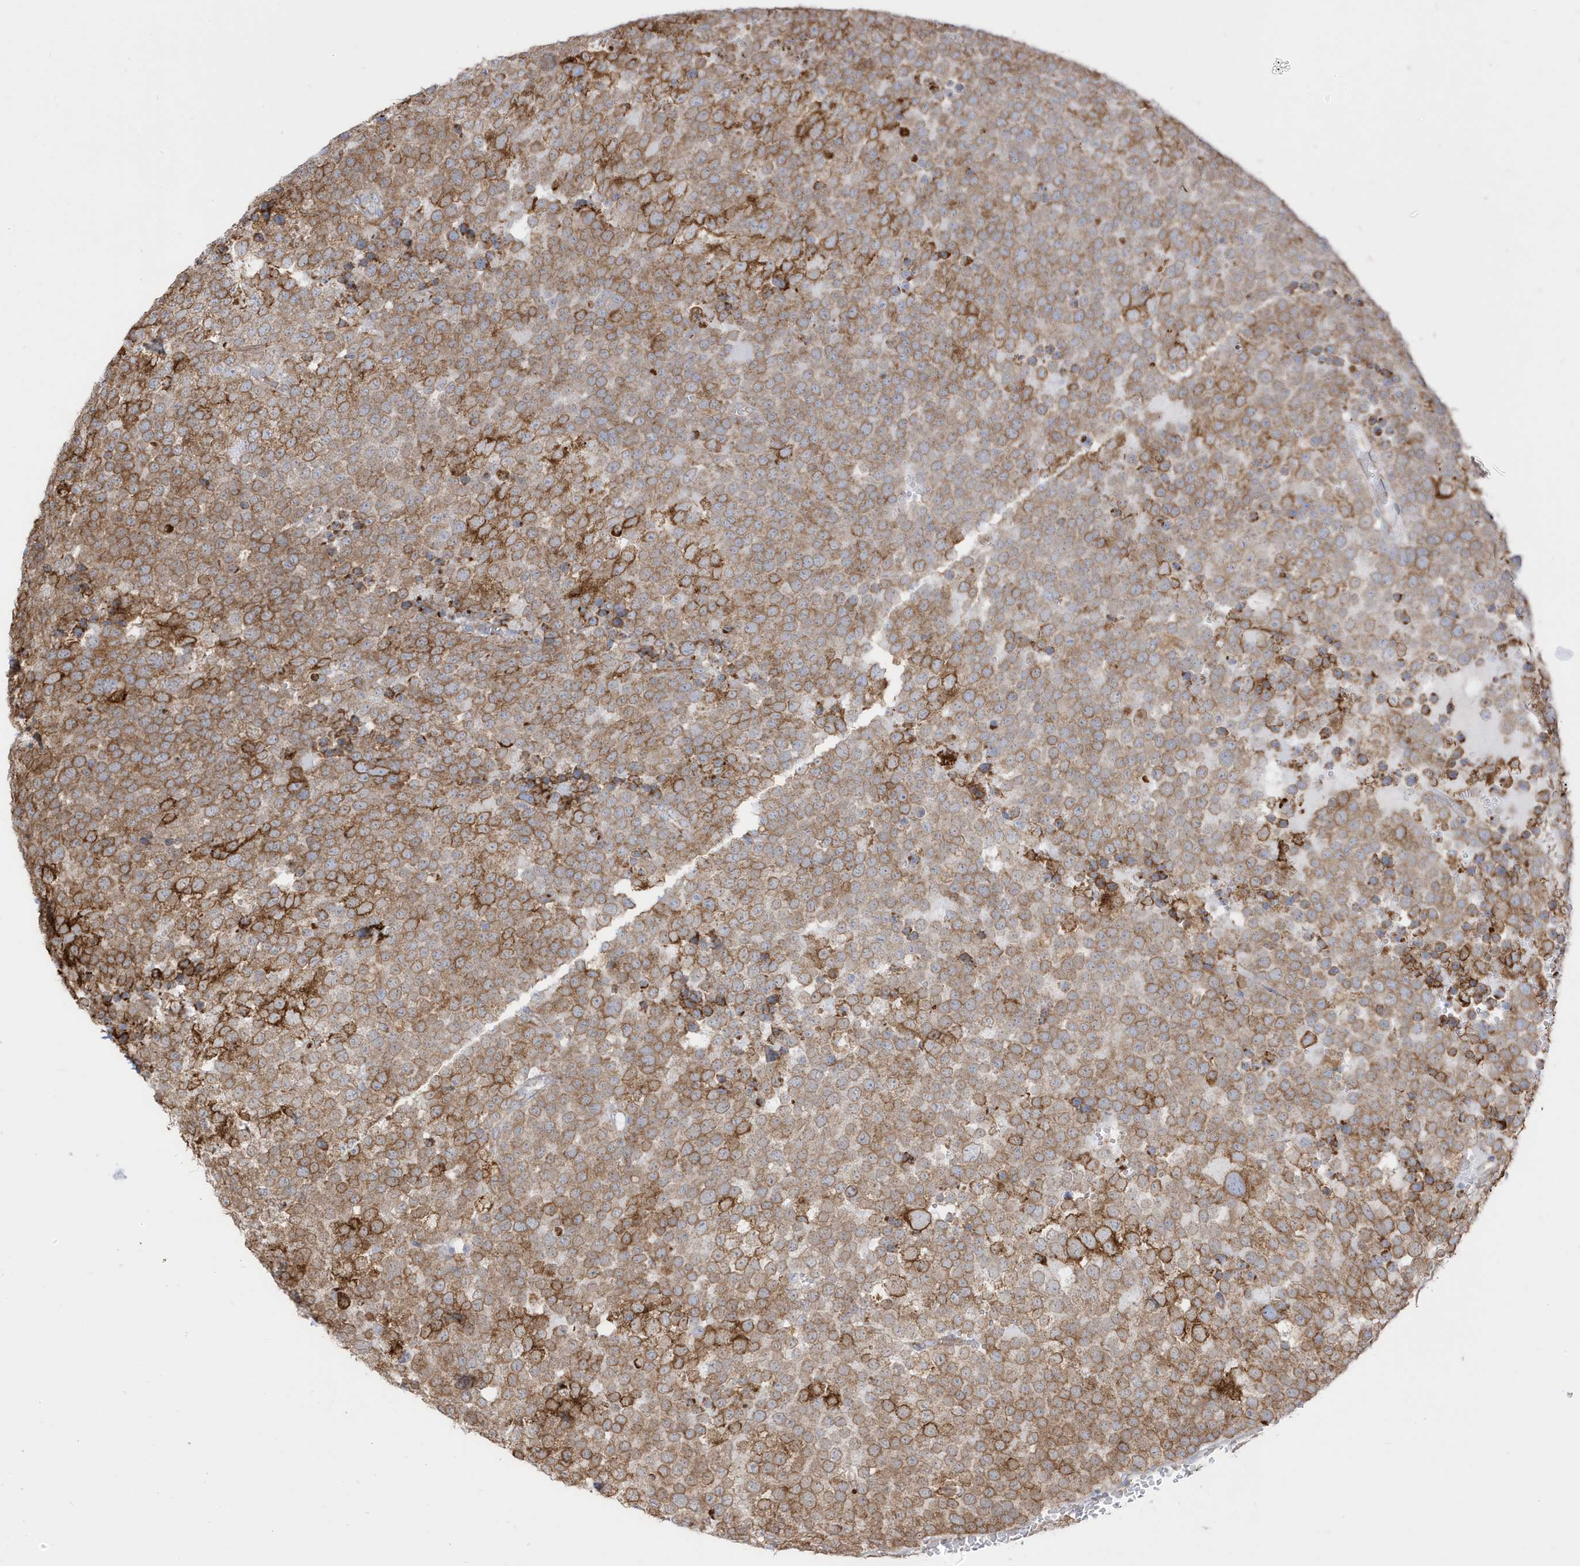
{"staining": {"intensity": "moderate", "quantity": ">75%", "location": "cytoplasmic/membranous"}, "tissue": "testis cancer", "cell_type": "Tumor cells", "image_type": "cancer", "snomed": [{"axis": "morphology", "description": "Seminoma, NOS"}, {"axis": "topography", "description": "Testis"}], "caption": "Protein analysis of testis cancer (seminoma) tissue exhibits moderate cytoplasmic/membranous staining in approximately >75% of tumor cells. (brown staining indicates protein expression, while blue staining denotes nuclei).", "gene": "PDIA6", "patient": {"sex": "male", "age": 71}}